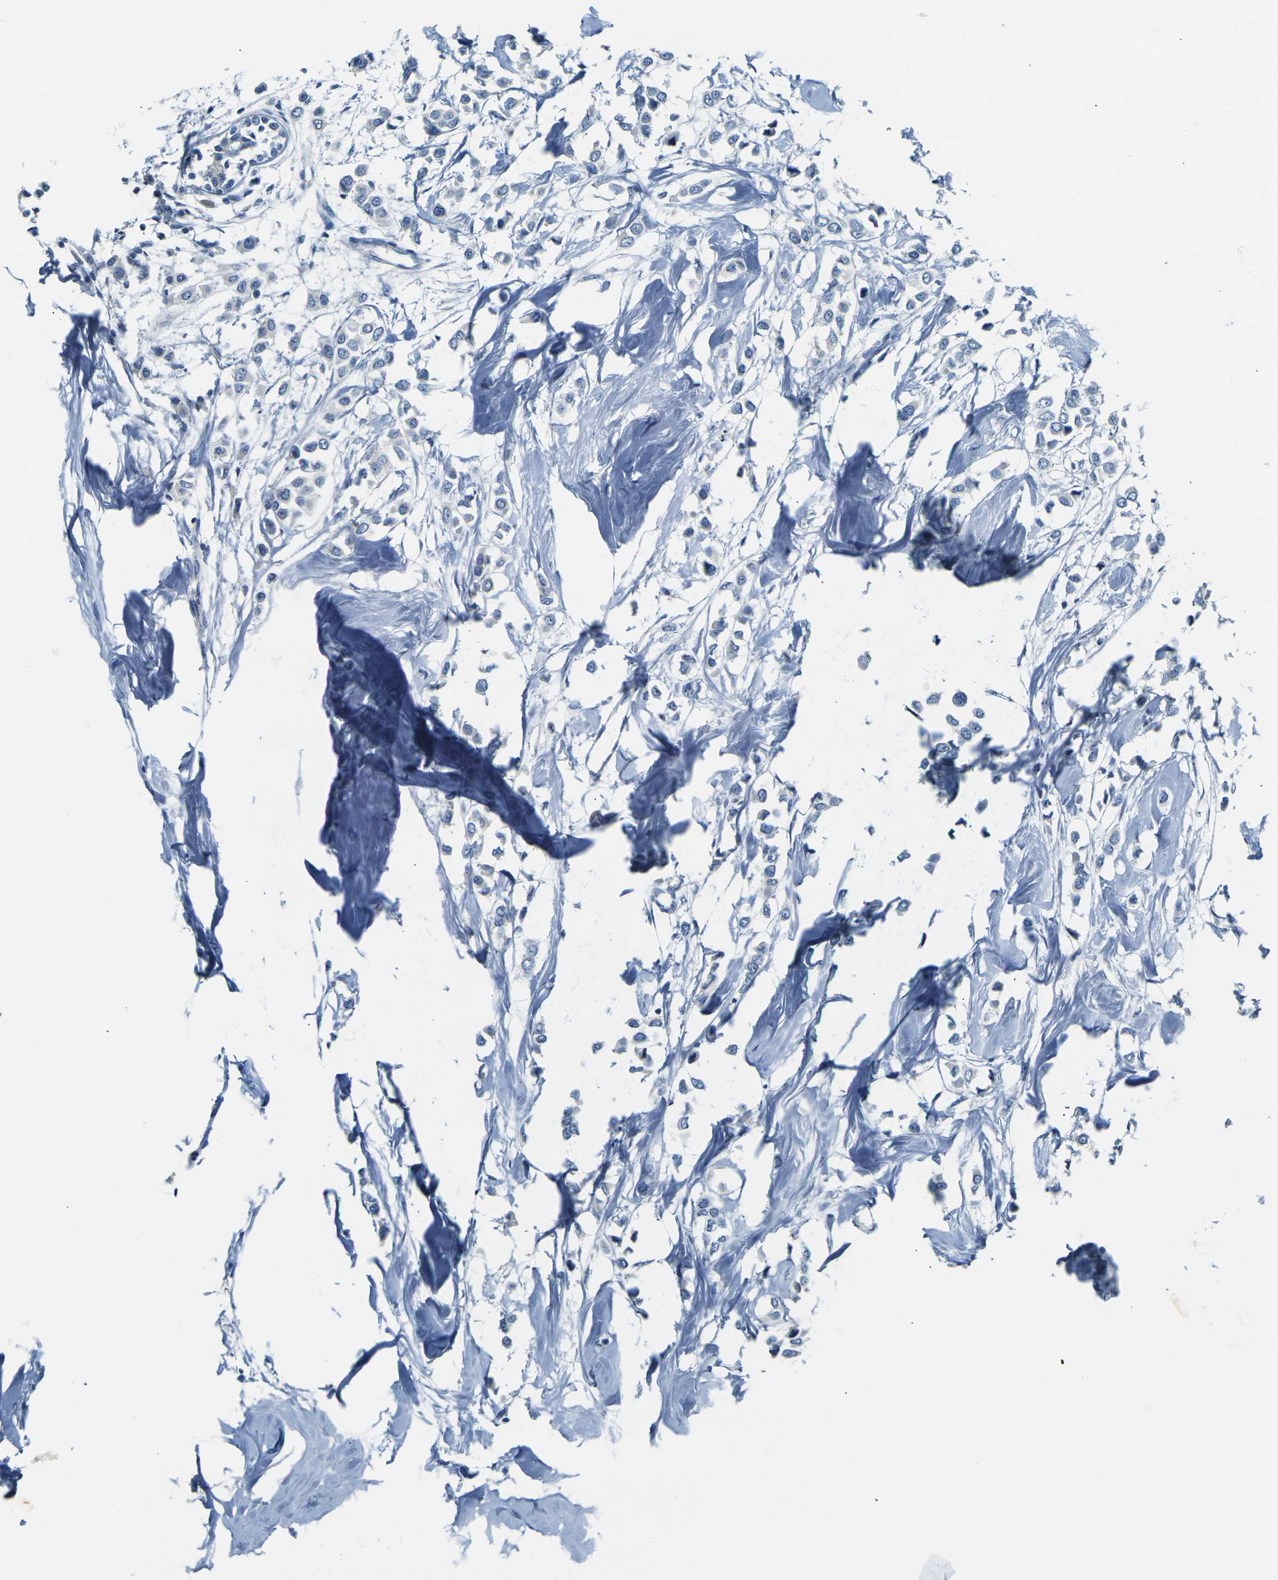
{"staining": {"intensity": "negative", "quantity": "none", "location": "none"}, "tissue": "breast cancer", "cell_type": "Tumor cells", "image_type": "cancer", "snomed": [{"axis": "morphology", "description": "Lobular carcinoma"}, {"axis": "topography", "description": "Breast"}], "caption": "Breast lobular carcinoma stained for a protein using immunohistochemistry demonstrates no staining tumor cells.", "gene": "SHISAL2B", "patient": {"sex": "female", "age": 51}}